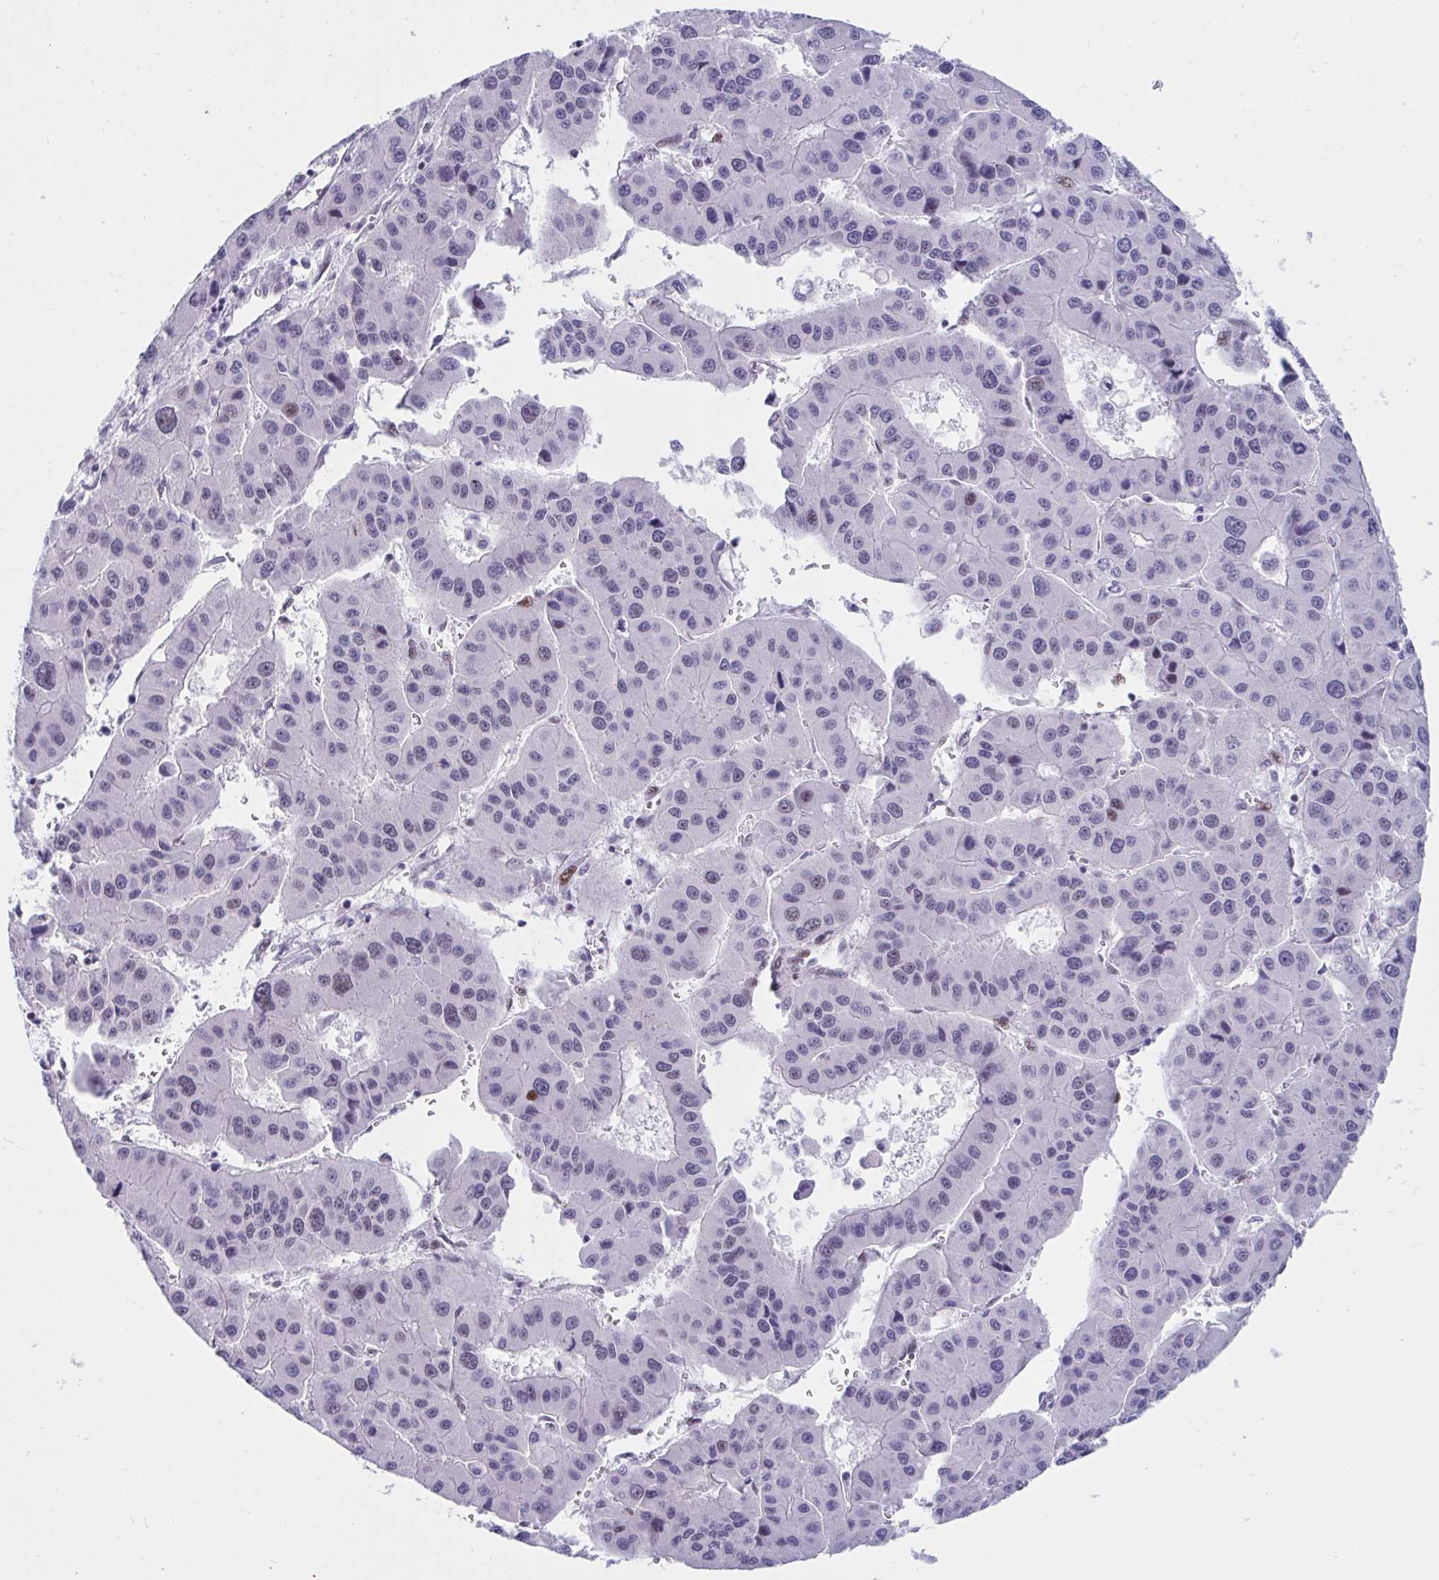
{"staining": {"intensity": "moderate", "quantity": "<25%", "location": "nuclear"}, "tissue": "liver cancer", "cell_type": "Tumor cells", "image_type": "cancer", "snomed": [{"axis": "morphology", "description": "Carcinoma, Hepatocellular, NOS"}, {"axis": "topography", "description": "Liver"}], "caption": "High-magnification brightfield microscopy of liver hepatocellular carcinoma stained with DAB (3,3'-diaminobenzidine) (brown) and counterstained with hematoxylin (blue). tumor cells exhibit moderate nuclear staining is identified in about<25% of cells.", "gene": "IKZF2", "patient": {"sex": "male", "age": 73}}